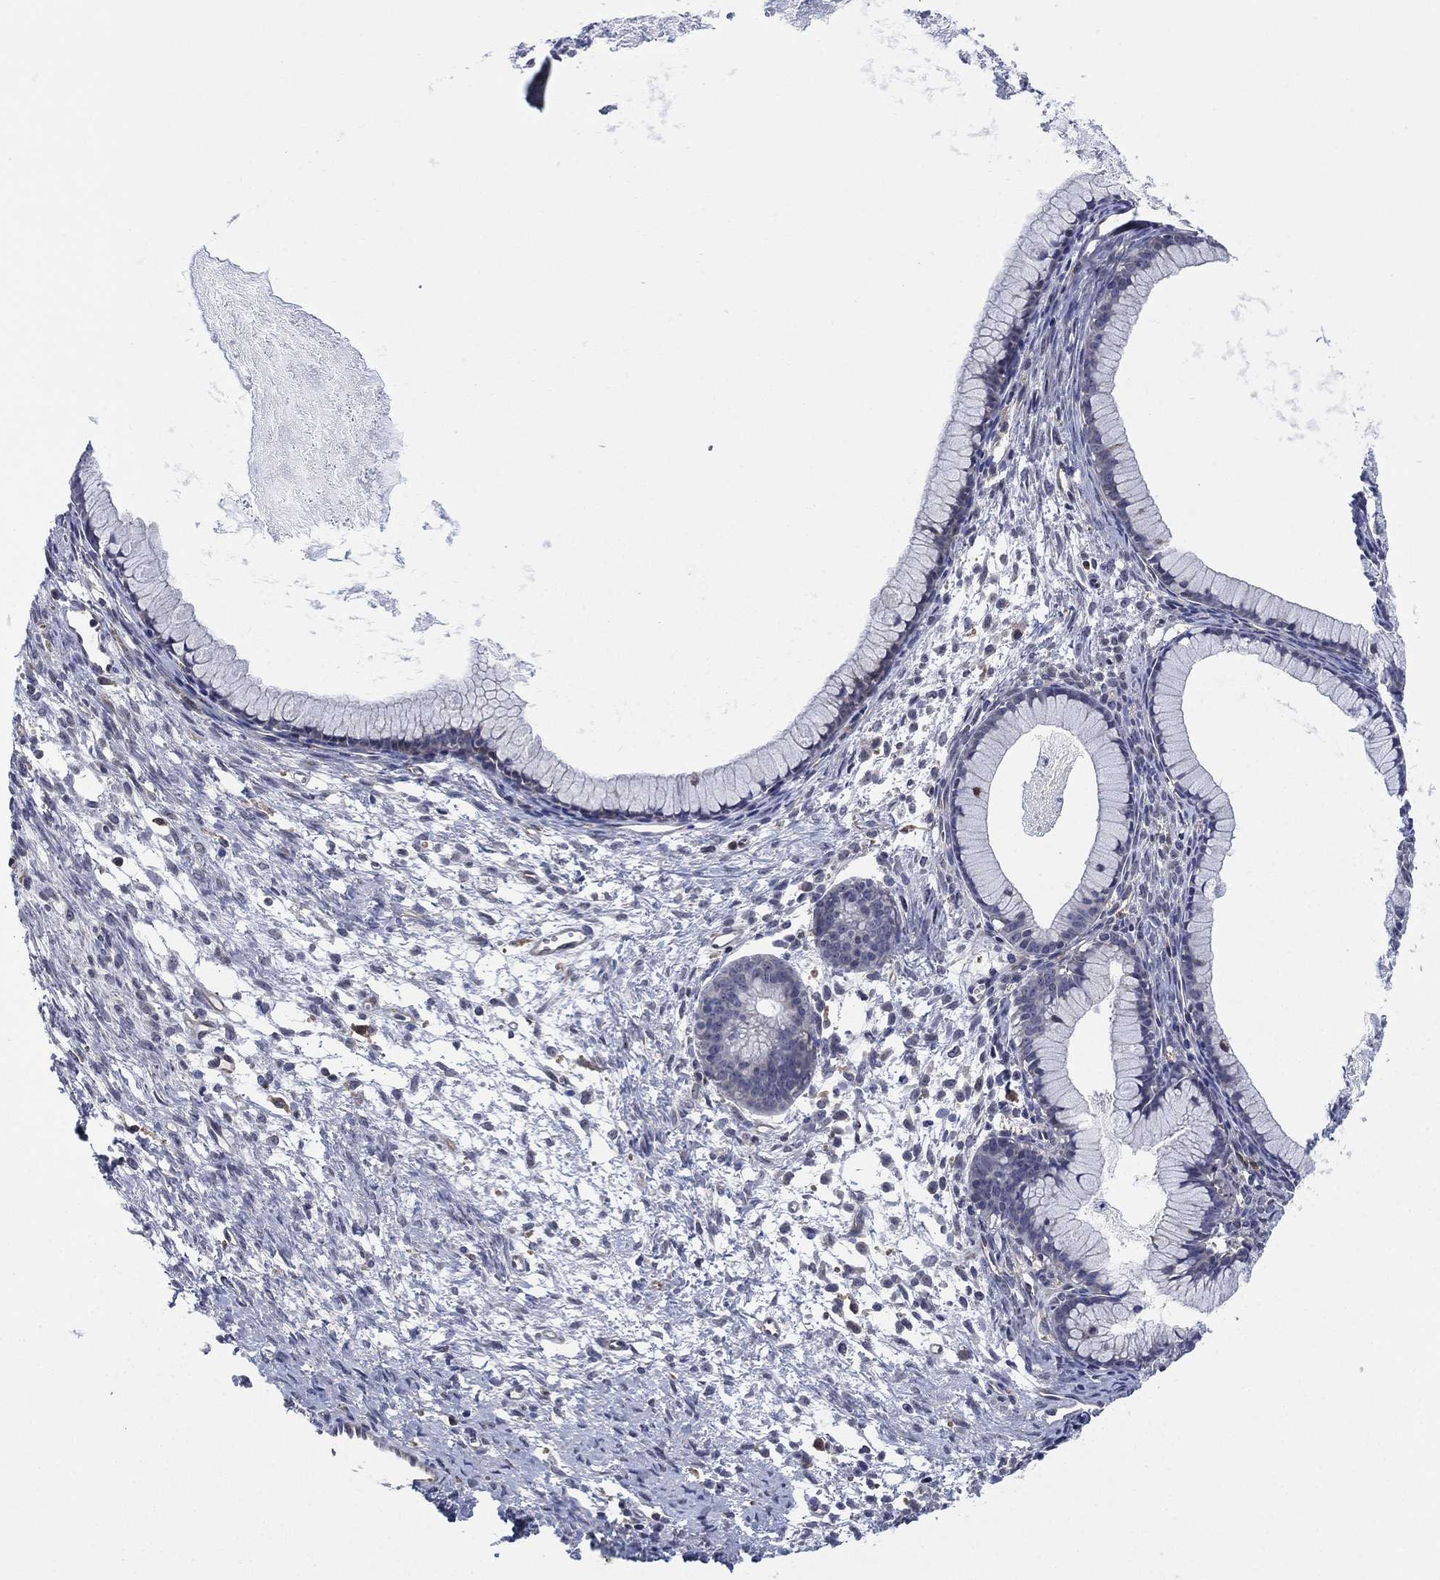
{"staining": {"intensity": "negative", "quantity": "none", "location": "none"}, "tissue": "ovarian cancer", "cell_type": "Tumor cells", "image_type": "cancer", "snomed": [{"axis": "morphology", "description": "Cystadenocarcinoma, mucinous, NOS"}, {"axis": "topography", "description": "Ovary"}], "caption": "Micrograph shows no protein positivity in tumor cells of ovarian cancer tissue.", "gene": "FES", "patient": {"sex": "female", "age": 41}}